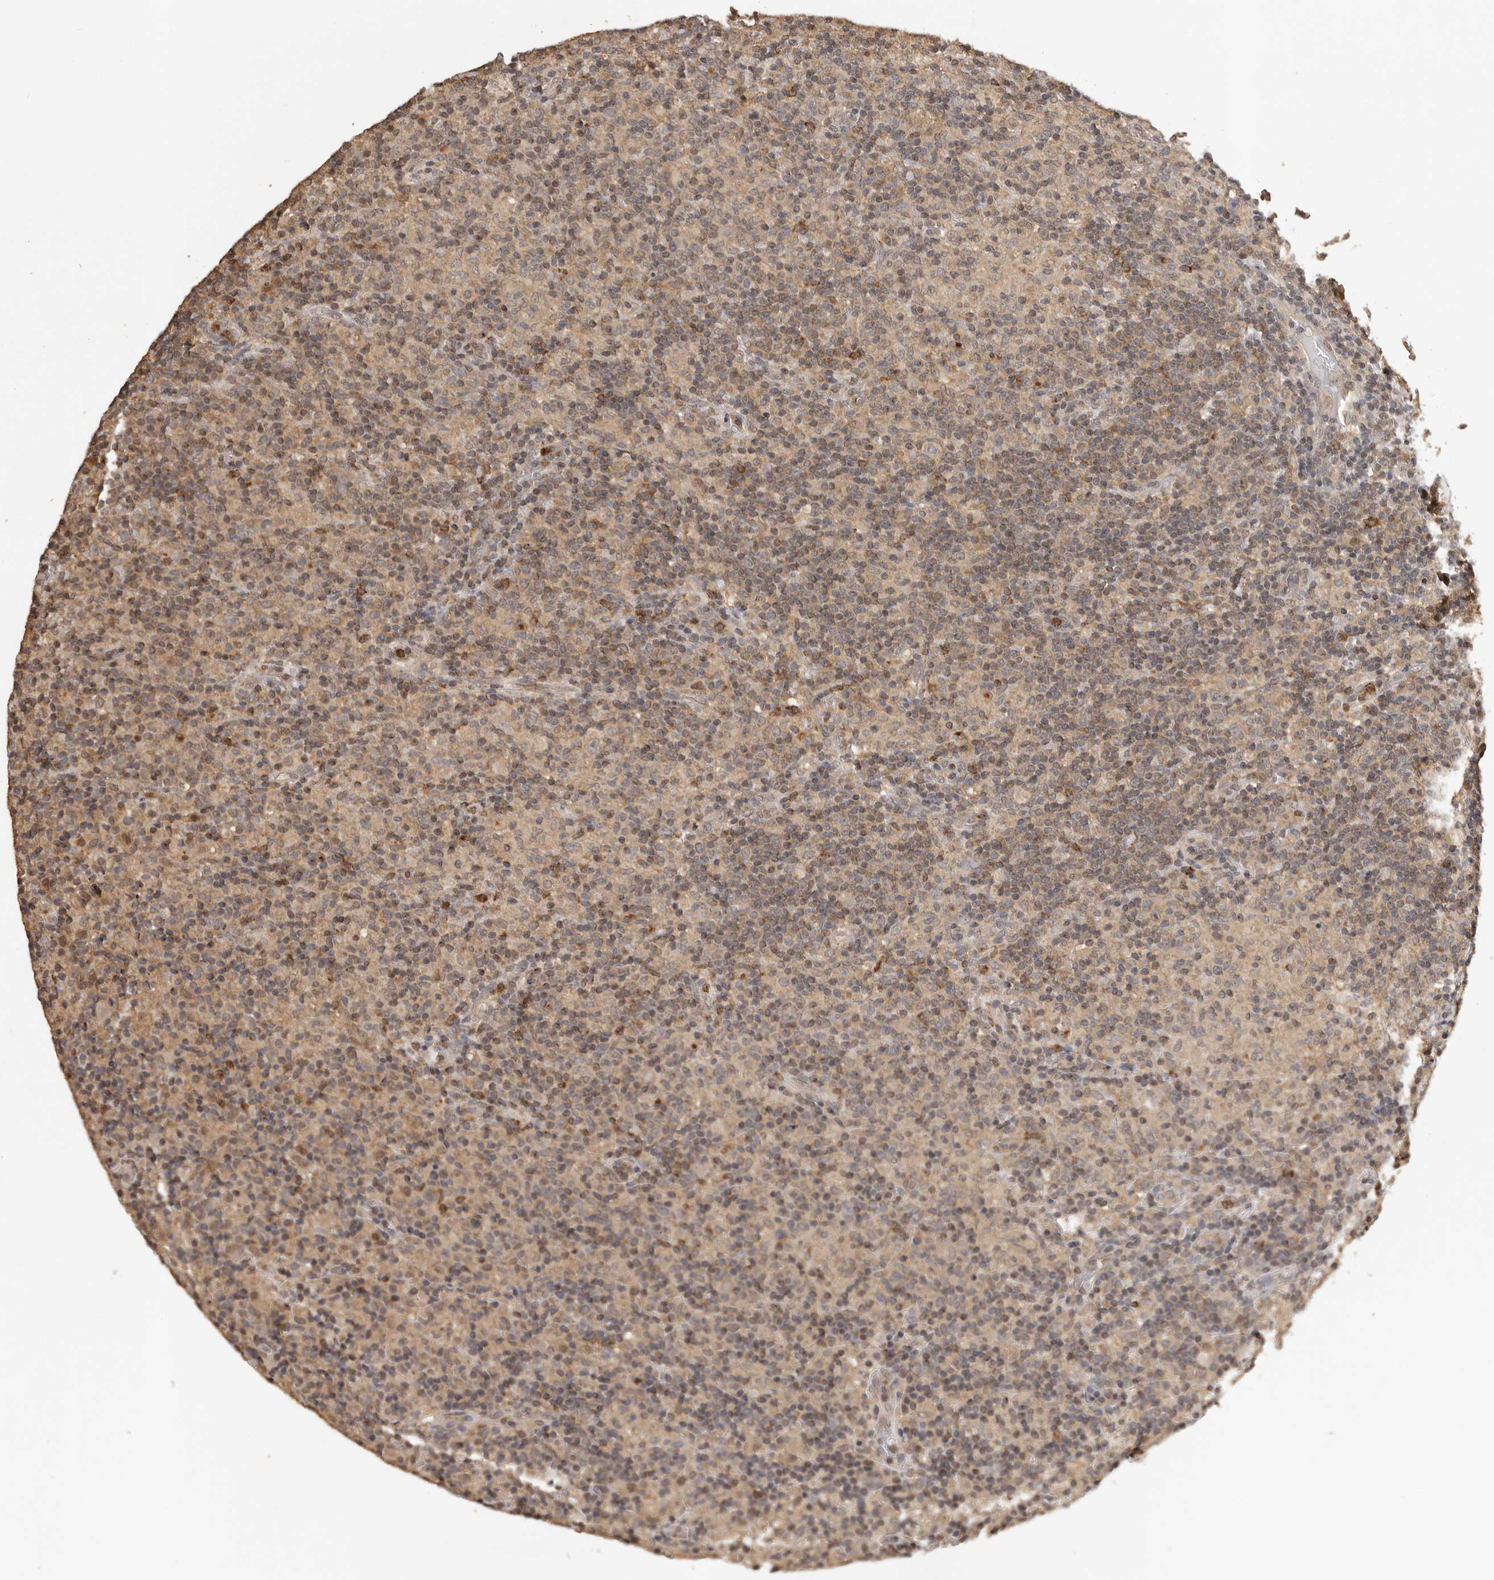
{"staining": {"intensity": "weak", "quantity": "25%-75%", "location": "cytoplasmic/membranous"}, "tissue": "lymphoma", "cell_type": "Tumor cells", "image_type": "cancer", "snomed": [{"axis": "morphology", "description": "Hodgkin's disease, NOS"}, {"axis": "topography", "description": "Lymph node"}], "caption": "Weak cytoplasmic/membranous positivity for a protein is seen in approximately 25%-75% of tumor cells of lymphoma using immunohistochemistry.", "gene": "KIF2B", "patient": {"sex": "male", "age": 70}}